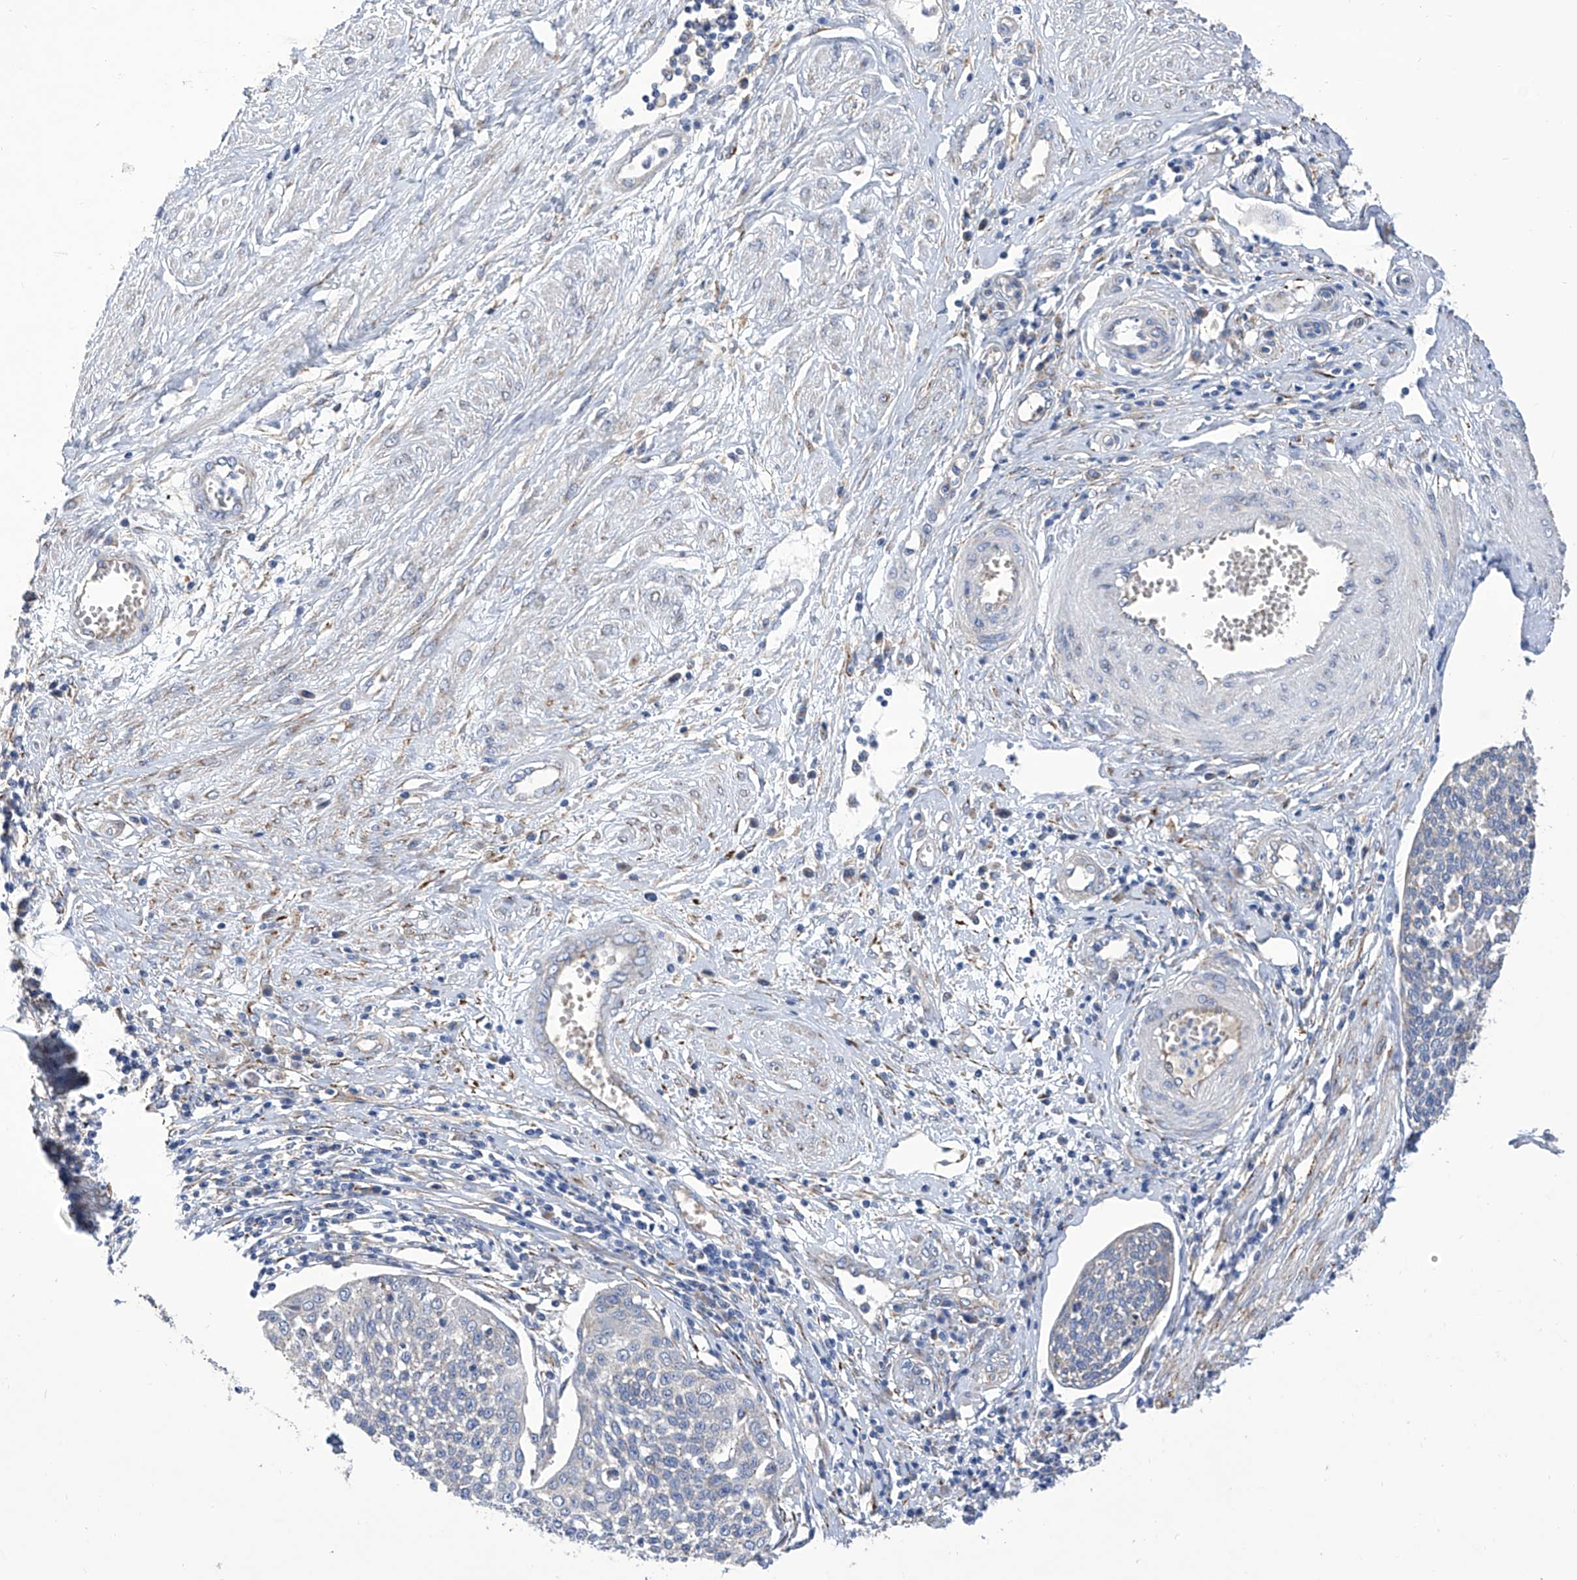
{"staining": {"intensity": "negative", "quantity": "none", "location": "none"}, "tissue": "cervical cancer", "cell_type": "Tumor cells", "image_type": "cancer", "snomed": [{"axis": "morphology", "description": "Squamous cell carcinoma, NOS"}, {"axis": "topography", "description": "Cervix"}], "caption": "Immunohistochemical staining of human cervical cancer (squamous cell carcinoma) shows no significant positivity in tumor cells.", "gene": "TJAP1", "patient": {"sex": "female", "age": 34}}